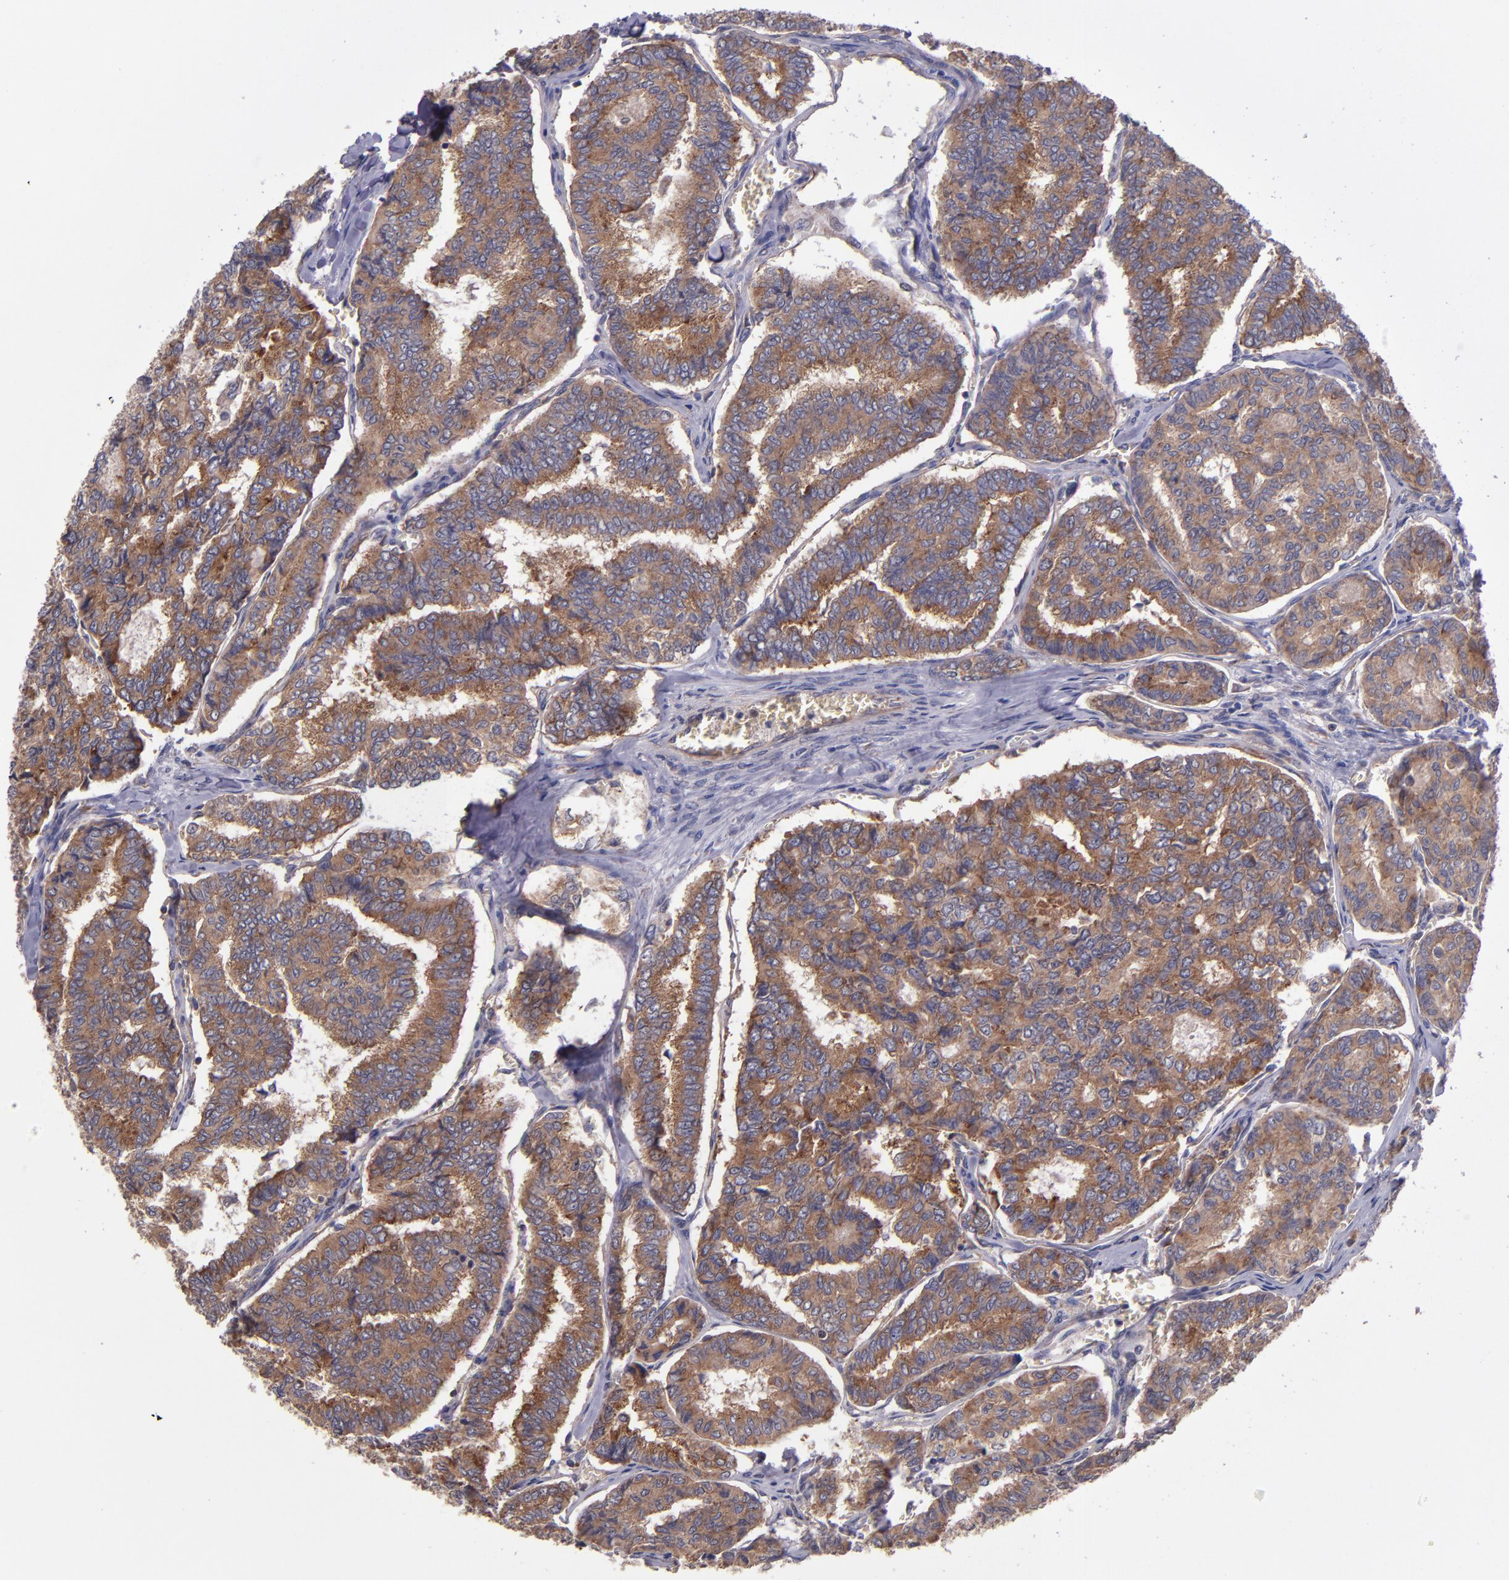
{"staining": {"intensity": "moderate", "quantity": ">75%", "location": "cytoplasmic/membranous"}, "tissue": "thyroid cancer", "cell_type": "Tumor cells", "image_type": "cancer", "snomed": [{"axis": "morphology", "description": "Papillary adenocarcinoma, NOS"}, {"axis": "topography", "description": "Thyroid gland"}], "caption": "Tumor cells display moderate cytoplasmic/membranous expression in approximately >75% of cells in thyroid papillary adenocarcinoma.", "gene": "EIF4ENIF1", "patient": {"sex": "female", "age": 35}}